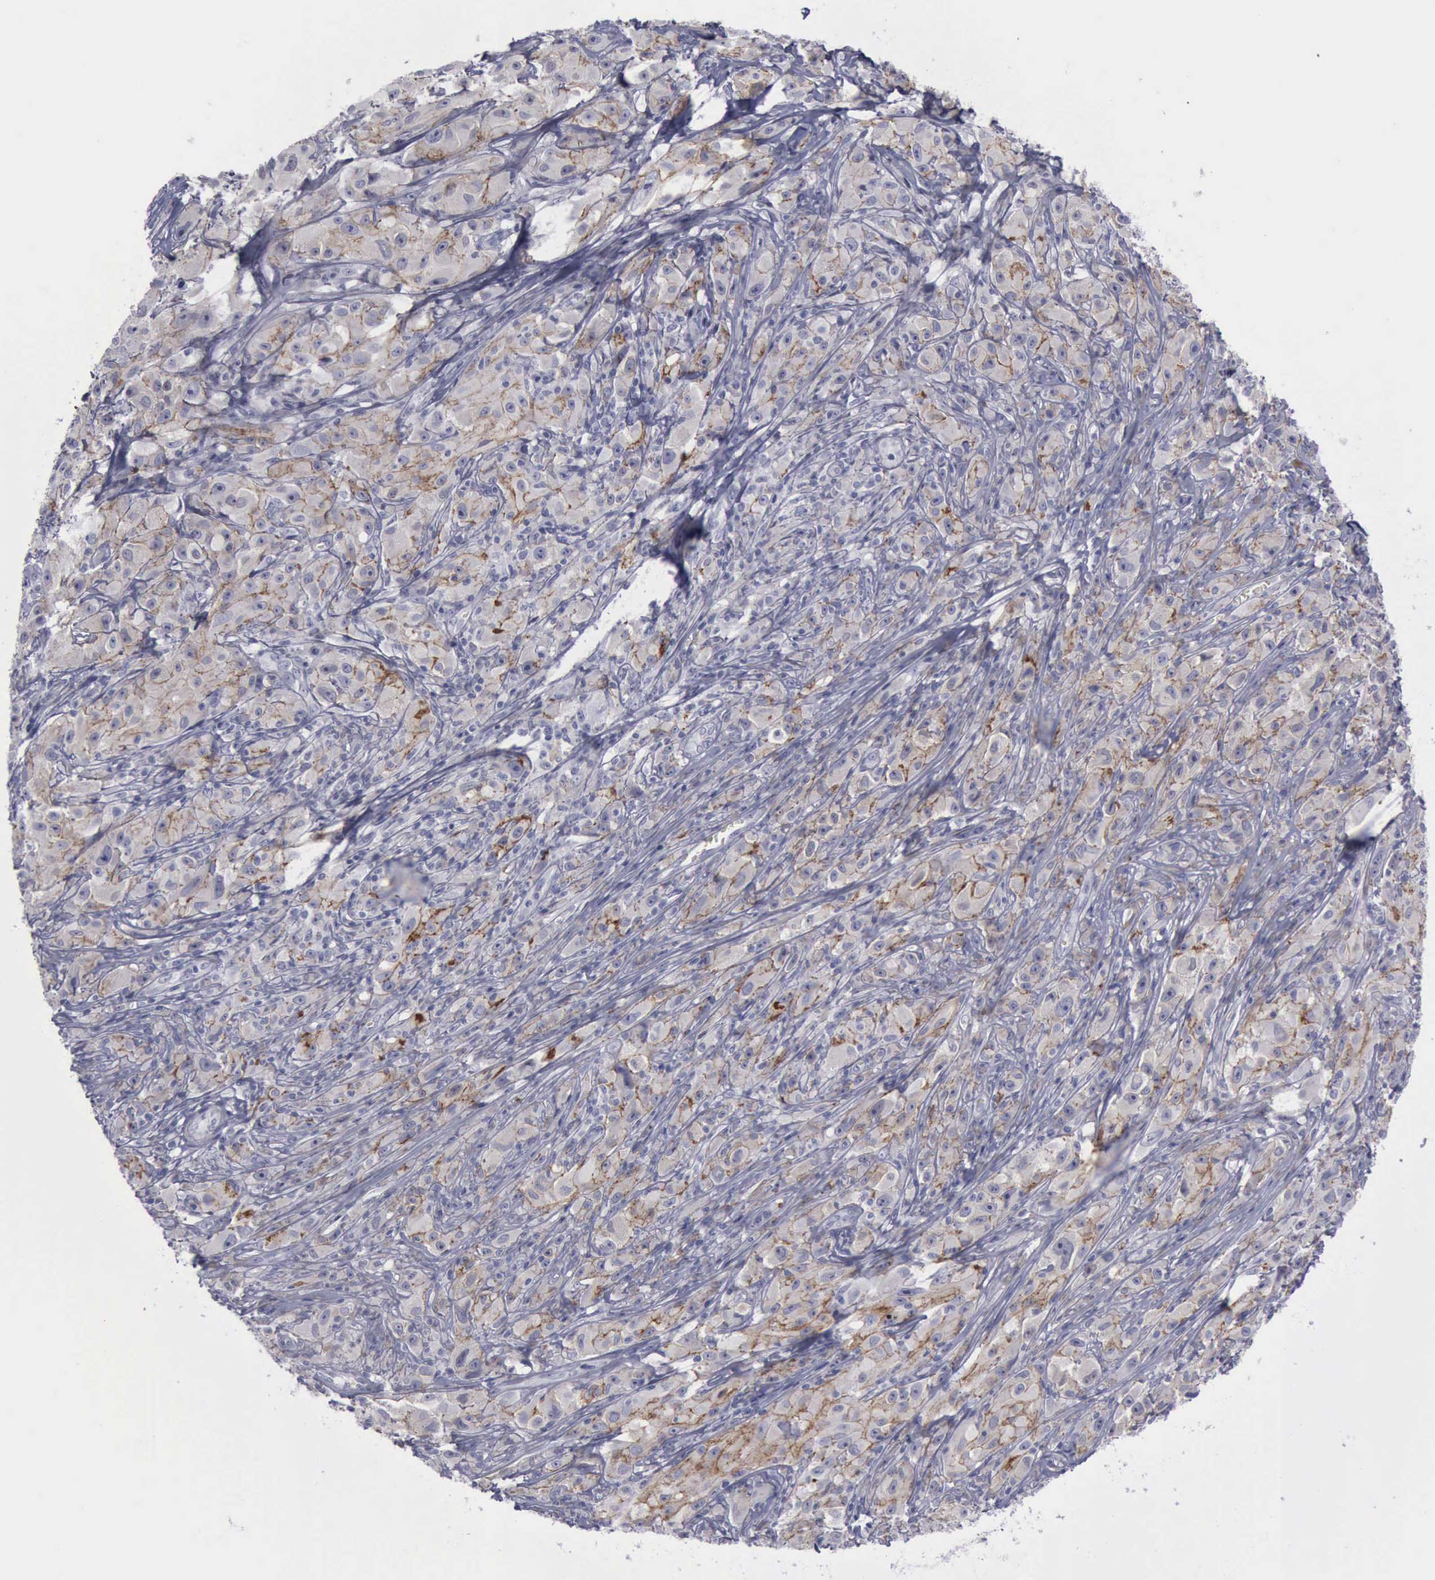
{"staining": {"intensity": "moderate", "quantity": "<25%", "location": "cytoplasmic/membranous"}, "tissue": "melanoma", "cell_type": "Tumor cells", "image_type": "cancer", "snomed": [{"axis": "morphology", "description": "Malignant melanoma, NOS"}, {"axis": "topography", "description": "Skin"}], "caption": "Protein expression by immunohistochemistry (IHC) demonstrates moderate cytoplasmic/membranous positivity in approximately <25% of tumor cells in melanoma.", "gene": "CDH2", "patient": {"sex": "male", "age": 56}}